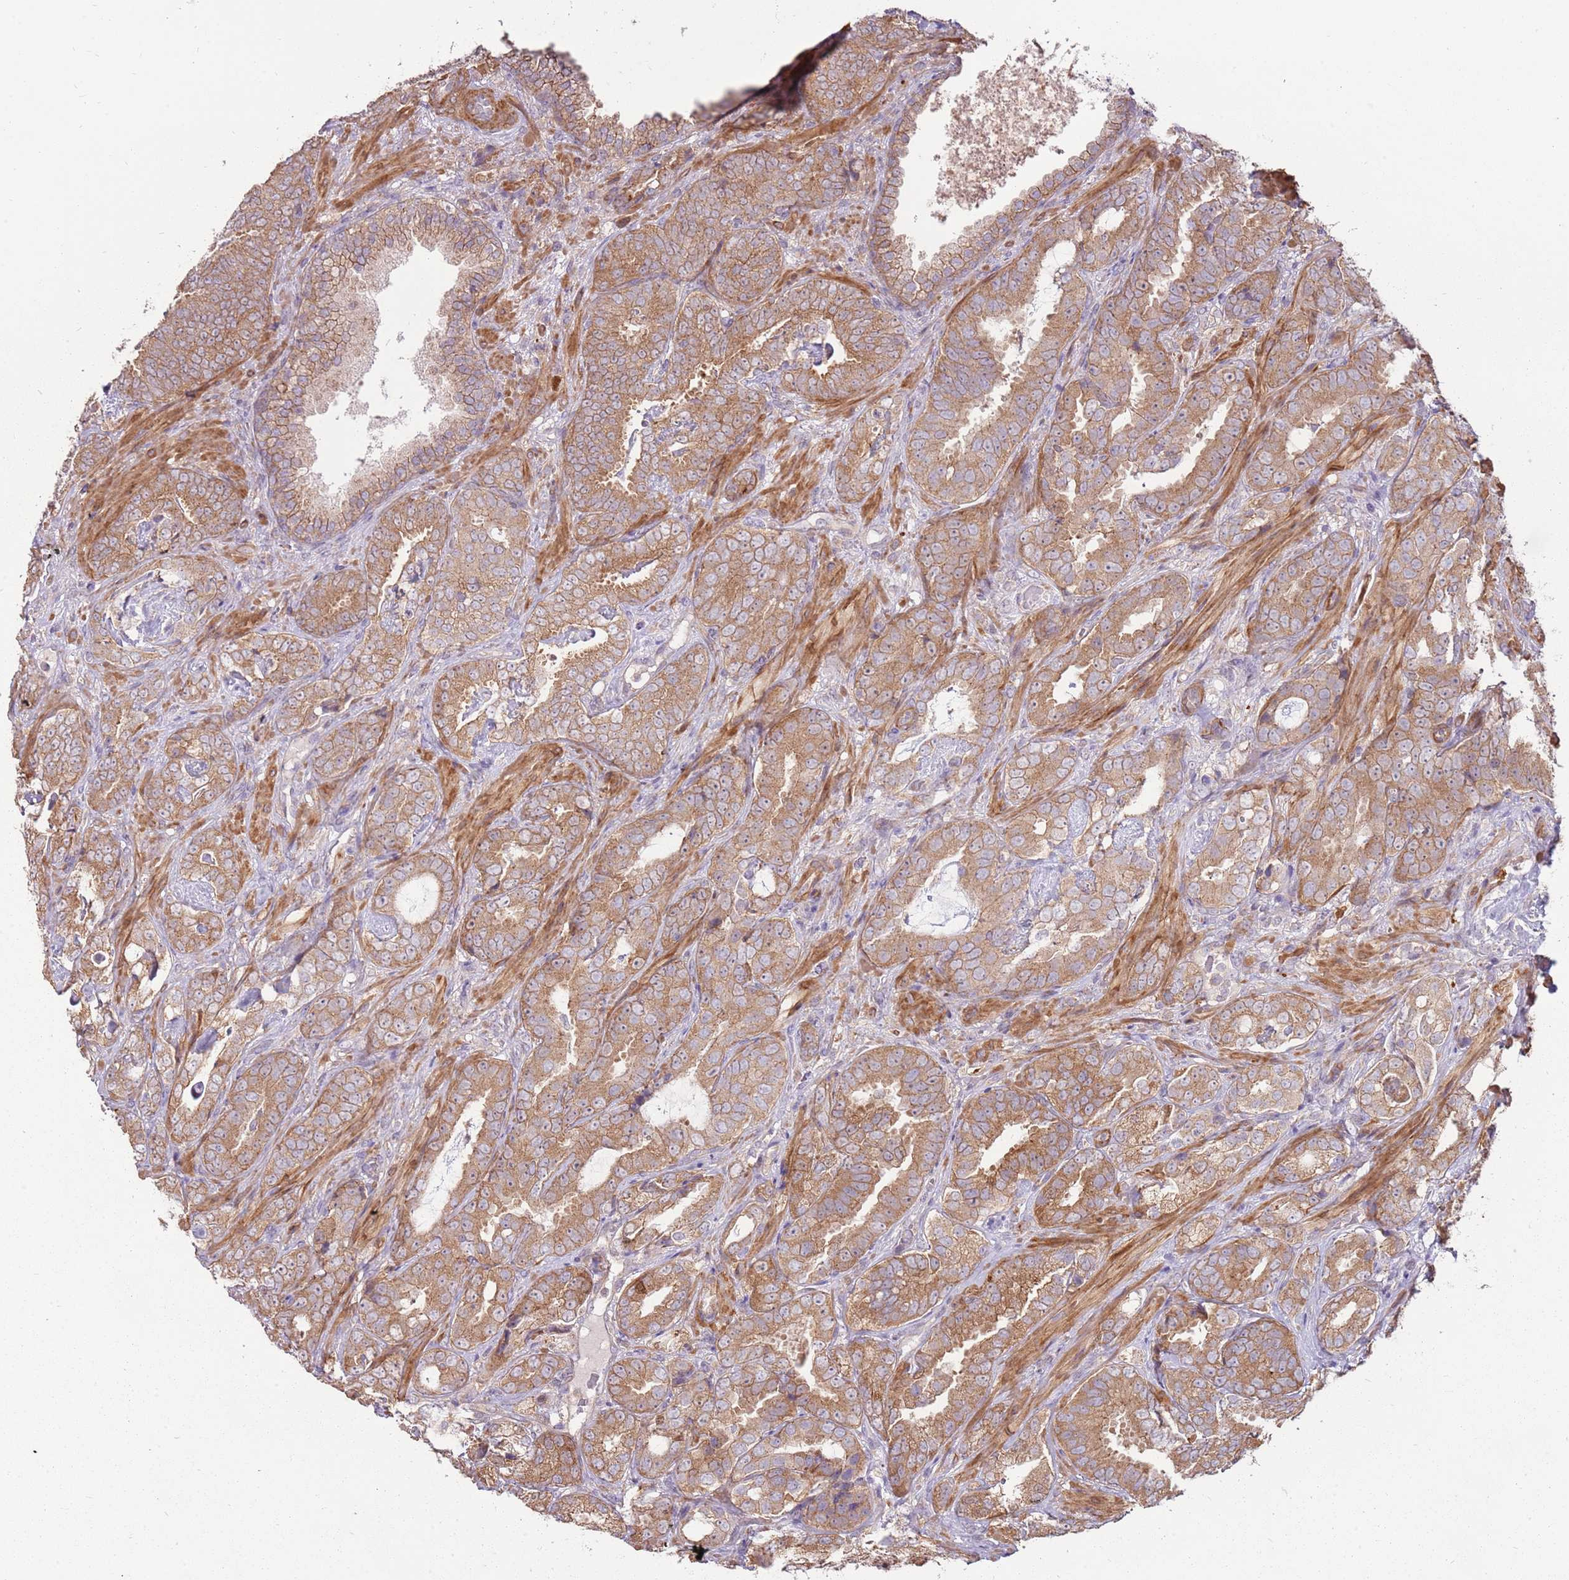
{"staining": {"intensity": "moderate", "quantity": ">75%", "location": "cytoplasmic/membranous"}, "tissue": "prostate cancer", "cell_type": "Tumor cells", "image_type": "cancer", "snomed": [{"axis": "morphology", "description": "Adenocarcinoma, High grade"}, {"axis": "topography", "description": "Prostate"}], "caption": "This histopathology image demonstrates immunohistochemistry staining of human prostate high-grade adenocarcinoma, with medium moderate cytoplasmic/membranous positivity in about >75% of tumor cells.", "gene": "SPATA31D1", "patient": {"sex": "male", "age": 71}}